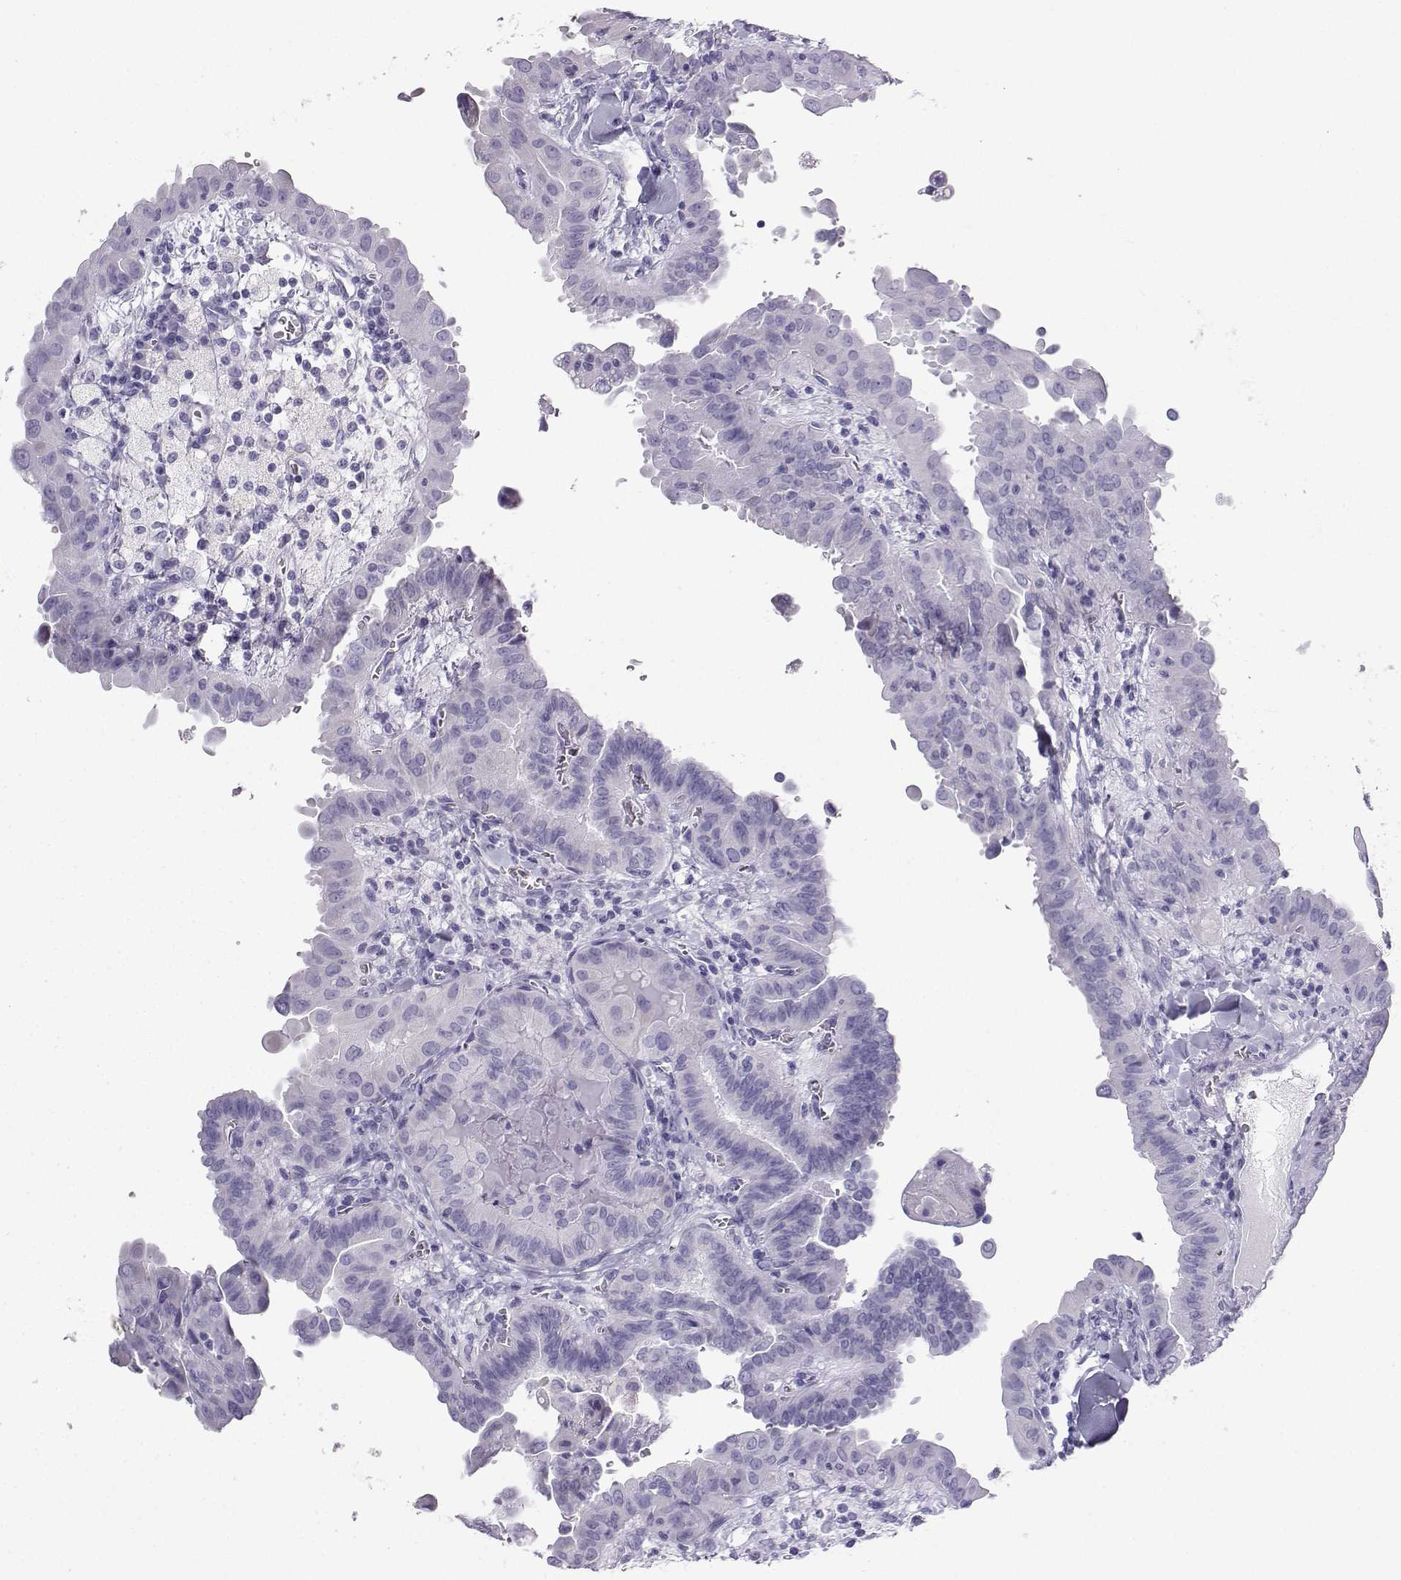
{"staining": {"intensity": "negative", "quantity": "none", "location": "none"}, "tissue": "thyroid cancer", "cell_type": "Tumor cells", "image_type": "cancer", "snomed": [{"axis": "morphology", "description": "Papillary adenocarcinoma, NOS"}, {"axis": "topography", "description": "Thyroid gland"}], "caption": "An image of human papillary adenocarcinoma (thyroid) is negative for staining in tumor cells.", "gene": "NEFL", "patient": {"sex": "female", "age": 37}}